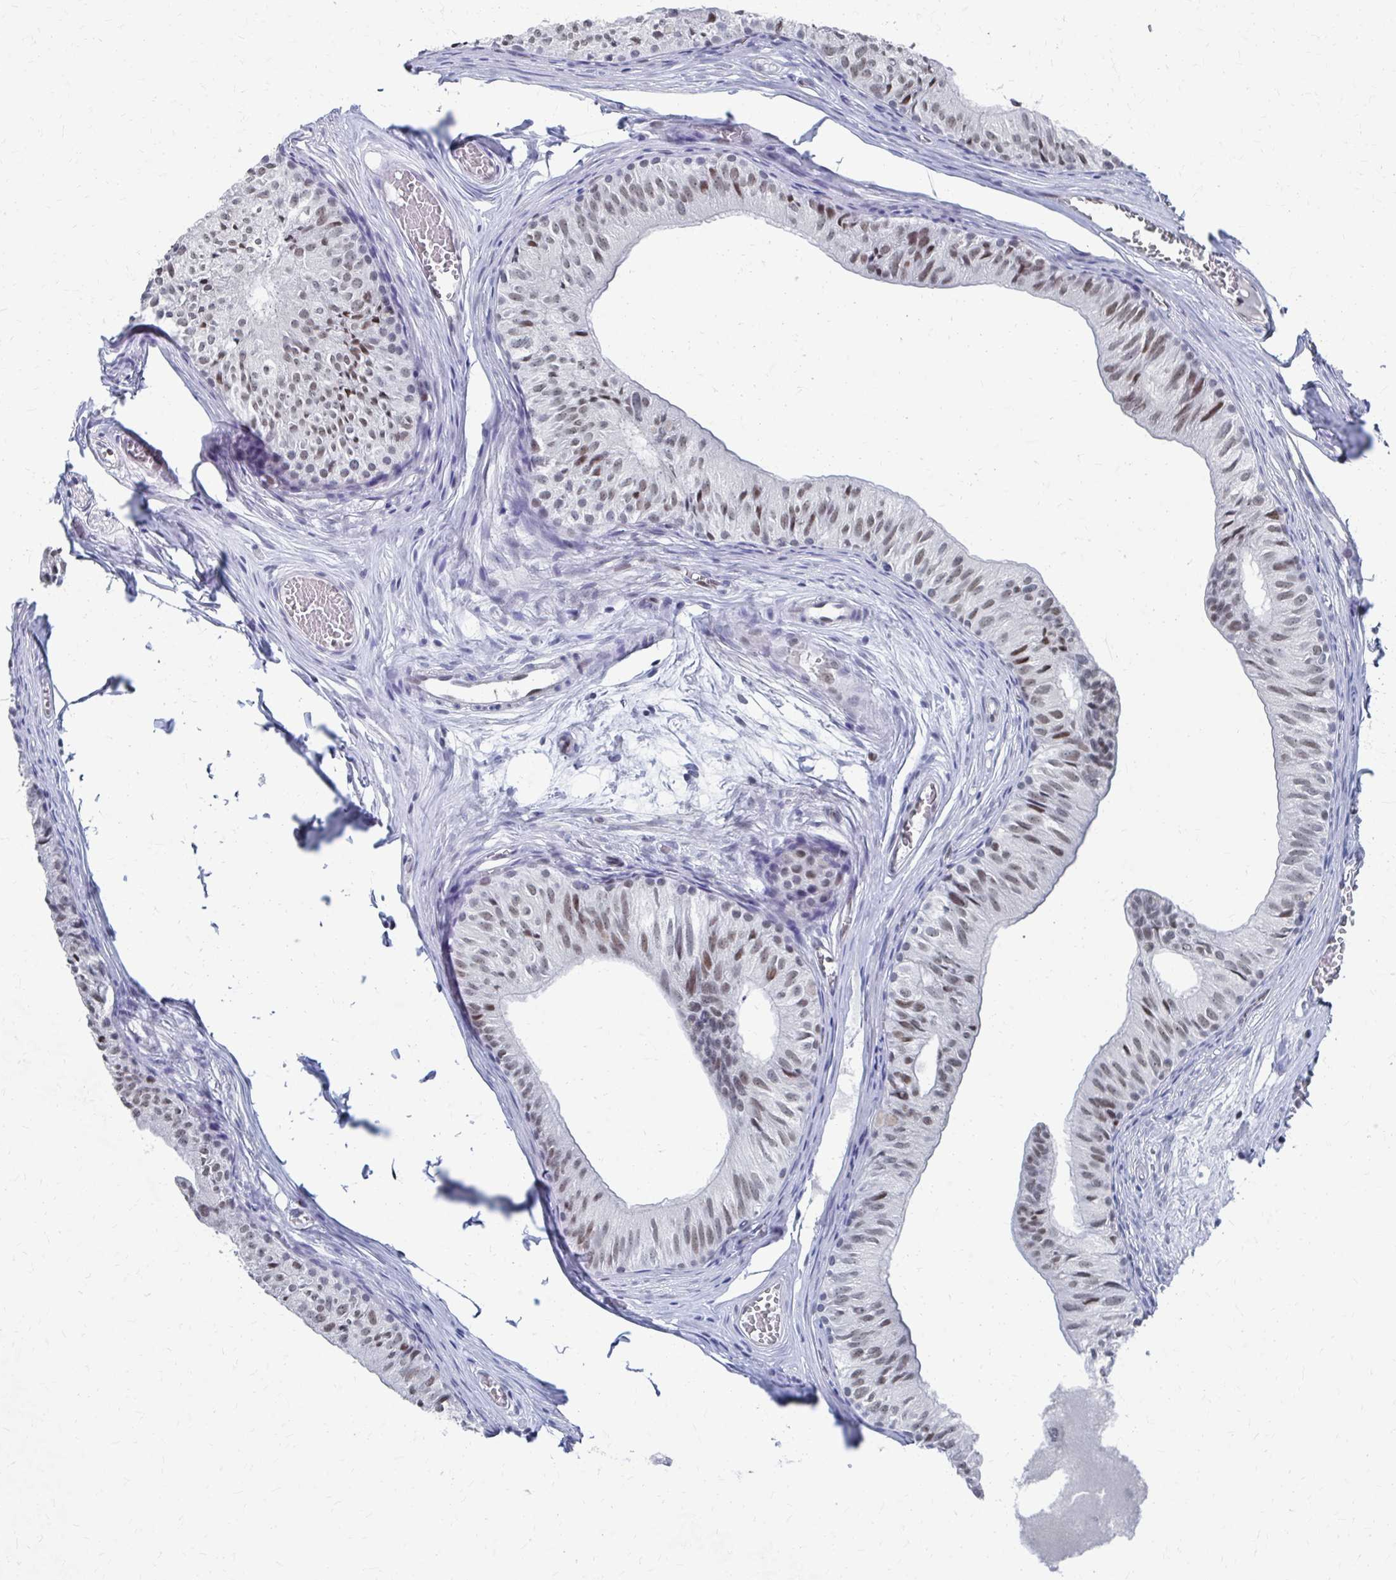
{"staining": {"intensity": "moderate", "quantity": ">75%", "location": "nuclear"}, "tissue": "epididymis", "cell_type": "Glandular cells", "image_type": "normal", "snomed": [{"axis": "morphology", "description": "Normal tissue, NOS"}, {"axis": "topography", "description": "Epididymis"}], "caption": "High-power microscopy captured an immunohistochemistry (IHC) histopathology image of unremarkable epididymis, revealing moderate nuclear staining in approximately >75% of glandular cells.", "gene": "CDIN1", "patient": {"sex": "male", "age": 25}}